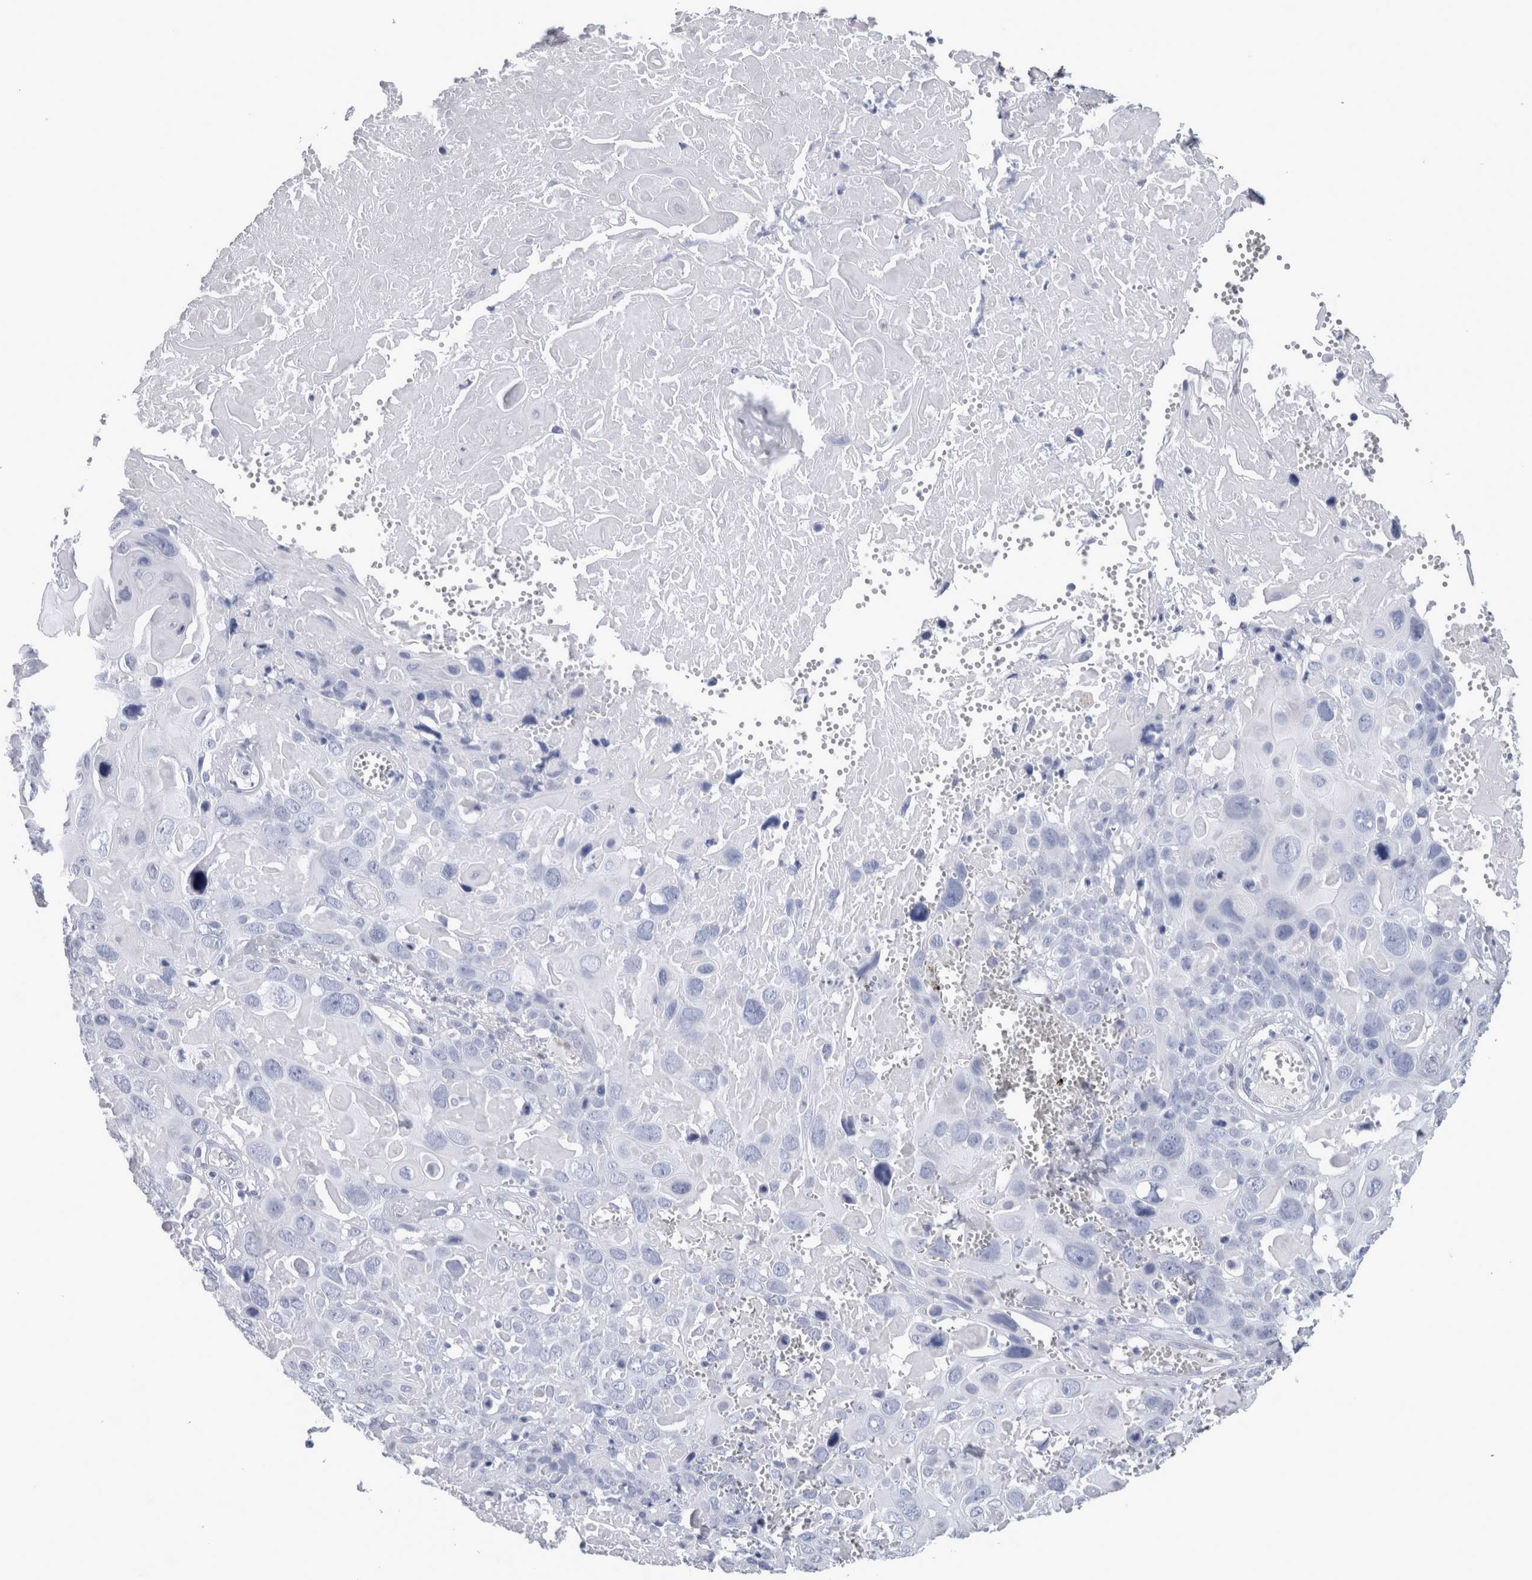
{"staining": {"intensity": "negative", "quantity": "none", "location": "none"}, "tissue": "cervical cancer", "cell_type": "Tumor cells", "image_type": "cancer", "snomed": [{"axis": "morphology", "description": "Squamous cell carcinoma, NOS"}, {"axis": "topography", "description": "Cervix"}], "caption": "Immunohistochemistry of human cervical squamous cell carcinoma demonstrates no positivity in tumor cells. (Stains: DAB (3,3'-diaminobenzidine) immunohistochemistry with hematoxylin counter stain, Microscopy: brightfield microscopy at high magnification).", "gene": "CA8", "patient": {"sex": "female", "age": 74}}